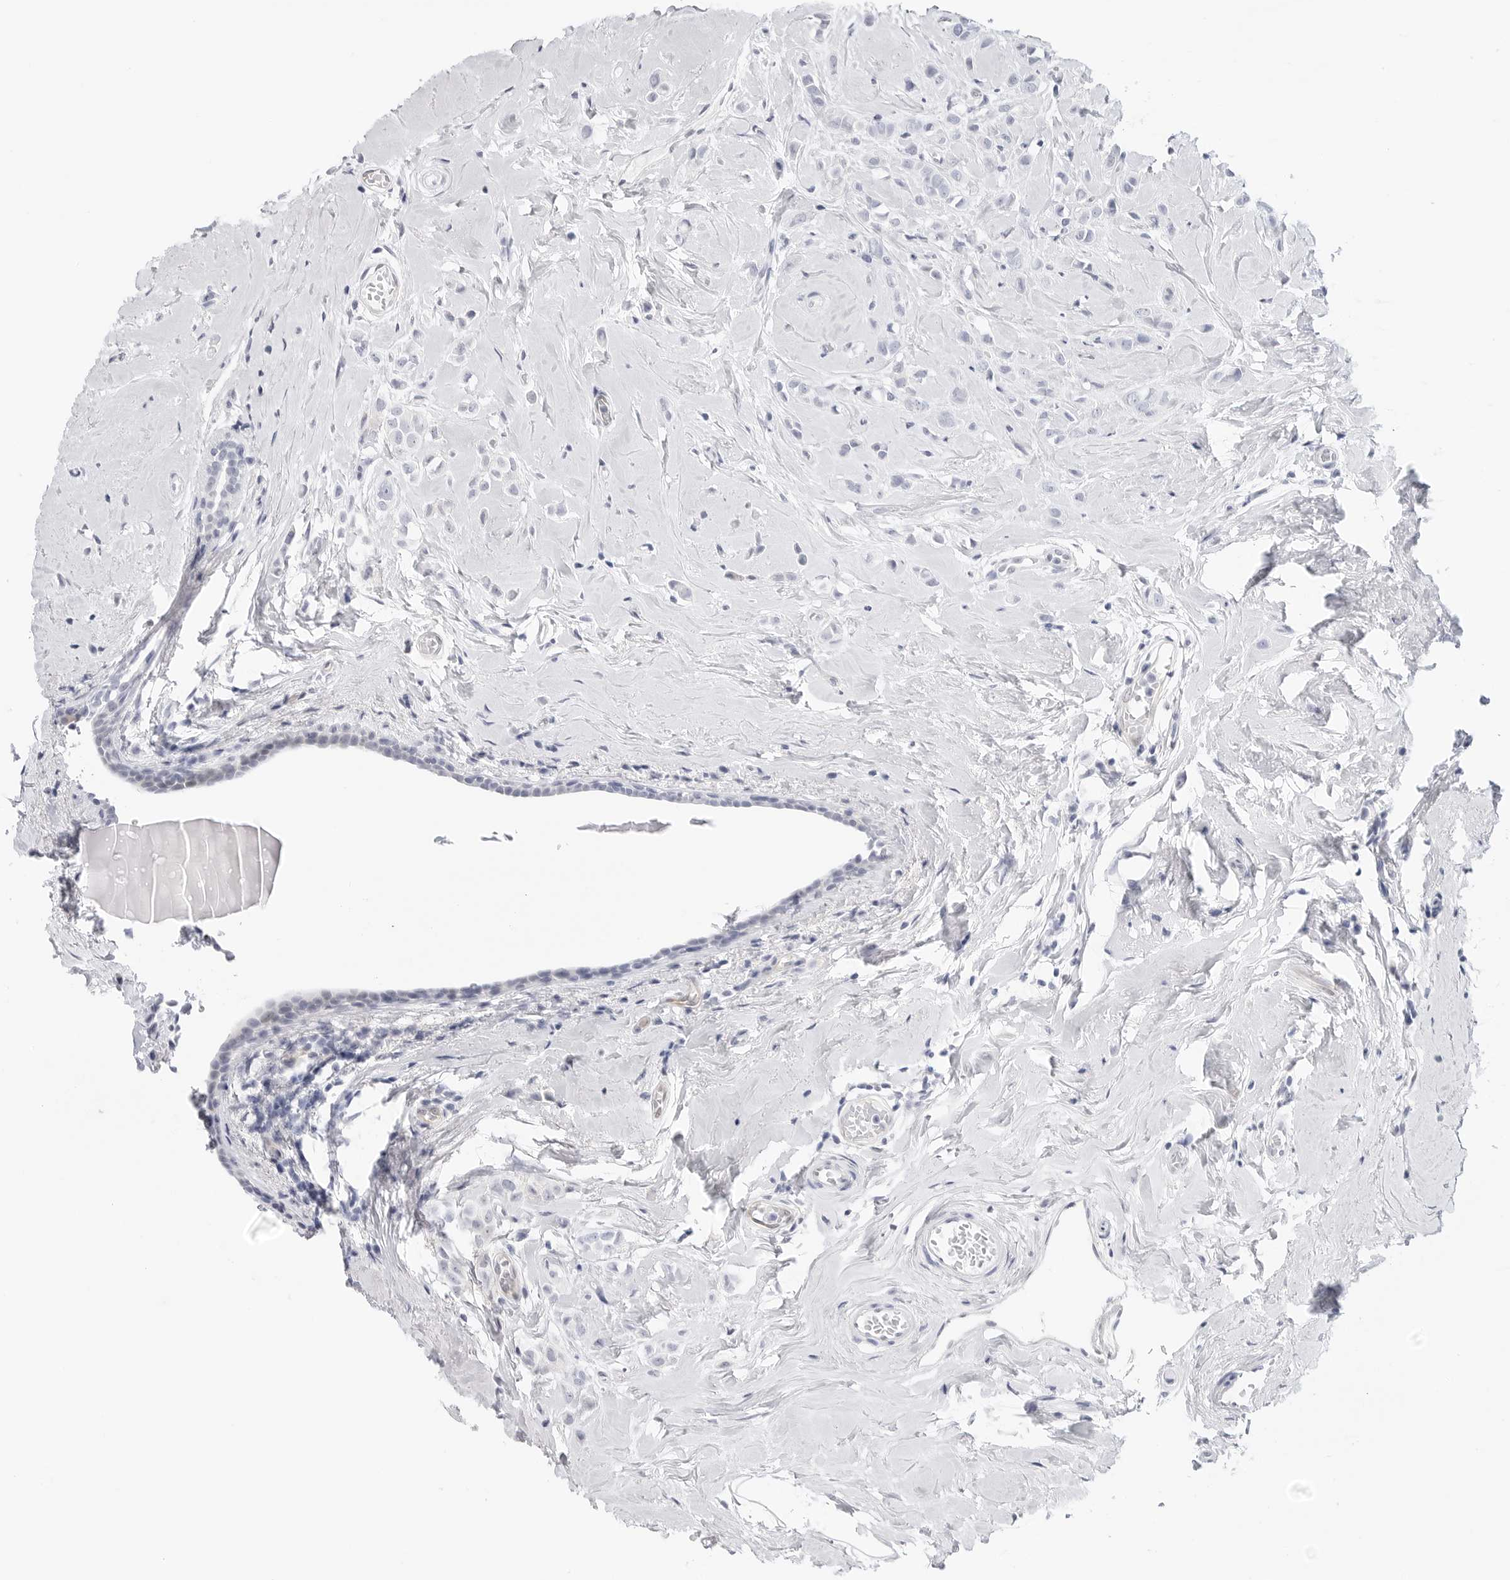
{"staining": {"intensity": "negative", "quantity": "none", "location": "none"}, "tissue": "breast cancer", "cell_type": "Tumor cells", "image_type": "cancer", "snomed": [{"axis": "morphology", "description": "Lobular carcinoma"}, {"axis": "topography", "description": "Breast"}], "caption": "This is an immunohistochemistry photomicrograph of breast lobular carcinoma. There is no staining in tumor cells.", "gene": "SLC19A1", "patient": {"sex": "female", "age": 47}}